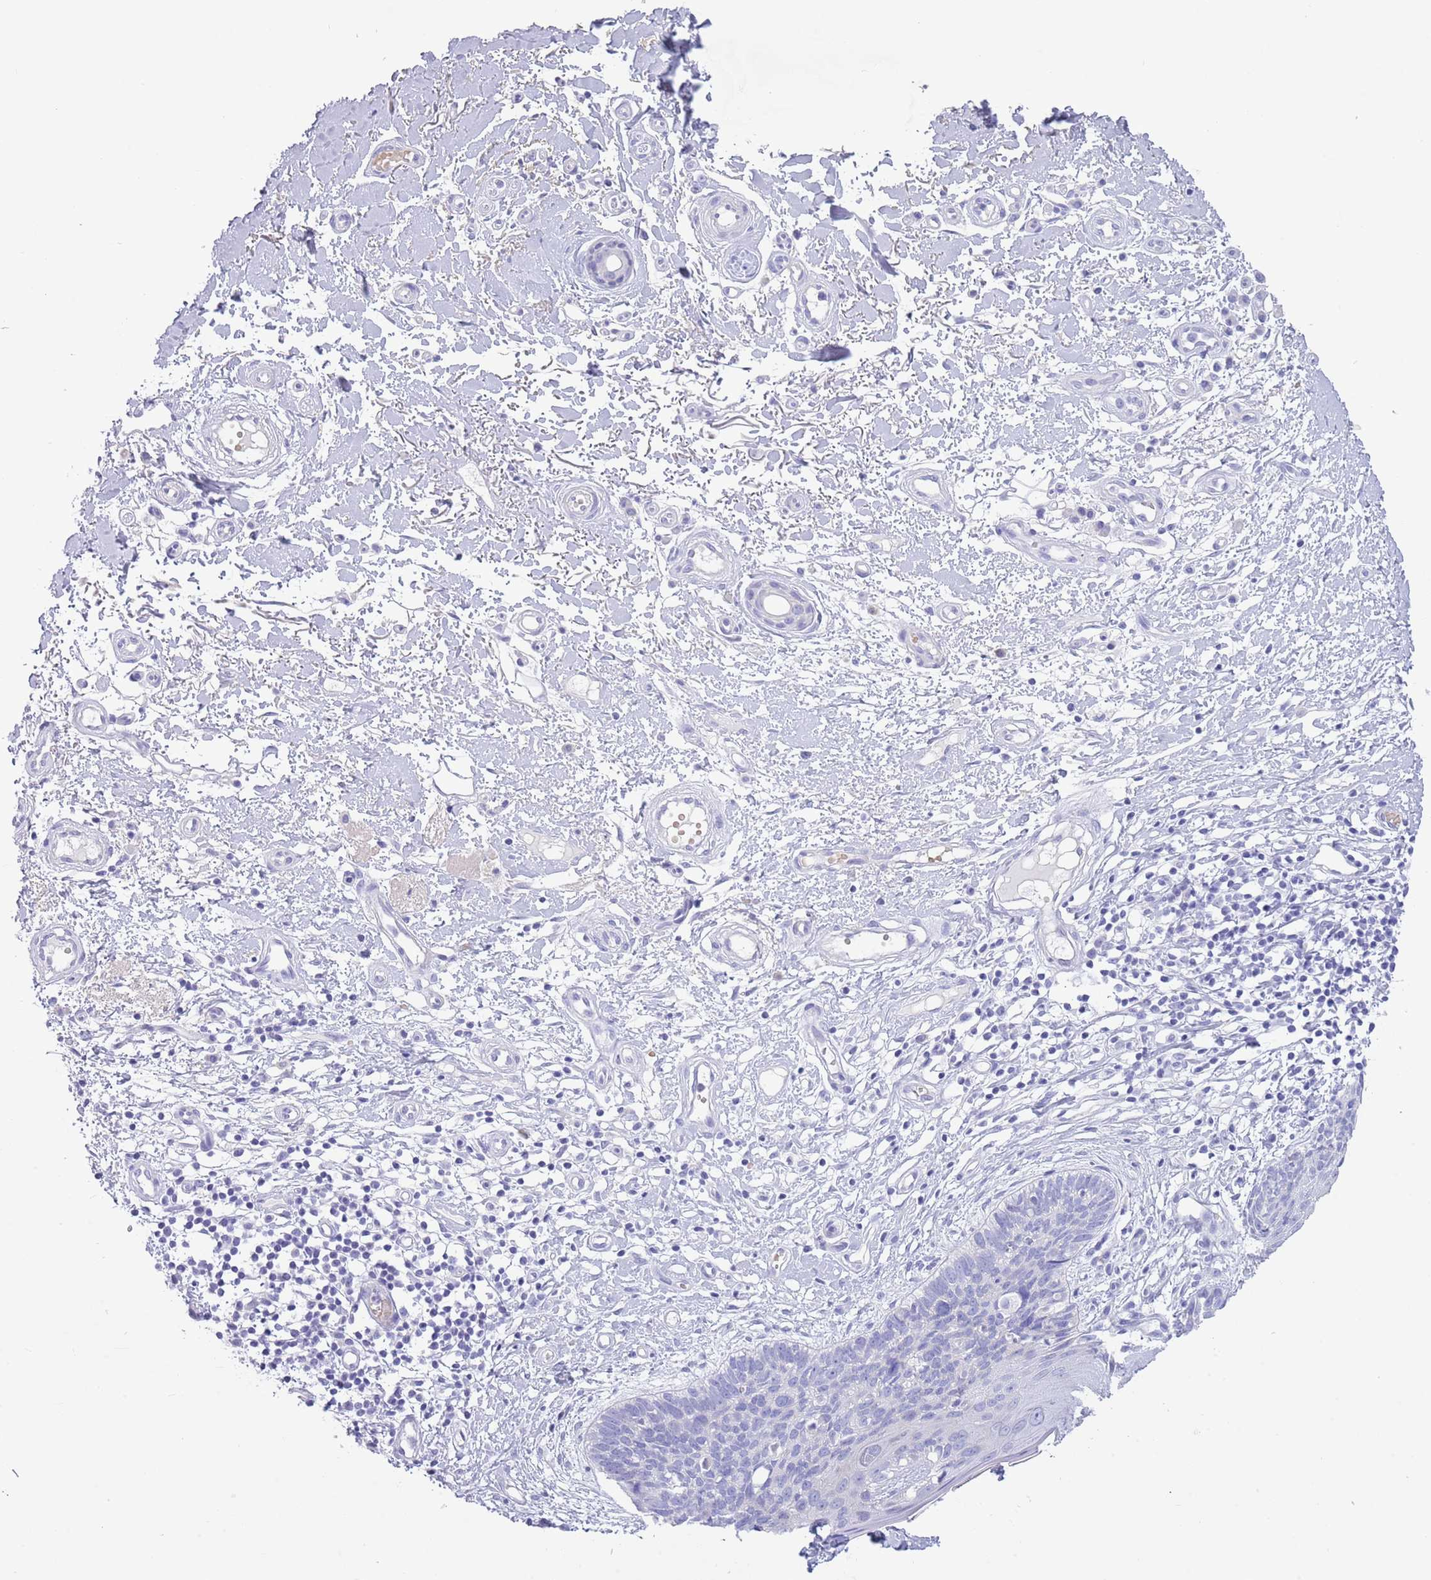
{"staining": {"intensity": "negative", "quantity": "none", "location": "none"}, "tissue": "skin cancer", "cell_type": "Tumor cells", "image_type": "cancer", "snomed": [{"axis": "morphology", "description": "Basal cell carcinoma"}, {"axis": "topography", "description": "Skin"}], "caption": "The image displays no significant expression in tumor cells of basal cell carcinoma (skin). The staining was performed using DAB (3,3'-diaminobenzidine) to visualize the protein expression in brown, while the nuclei were stained in blue with hematoxylin (Magnification: 20x).", "gene": "ACR", "patient": {"sex": "male", "age": 78}}